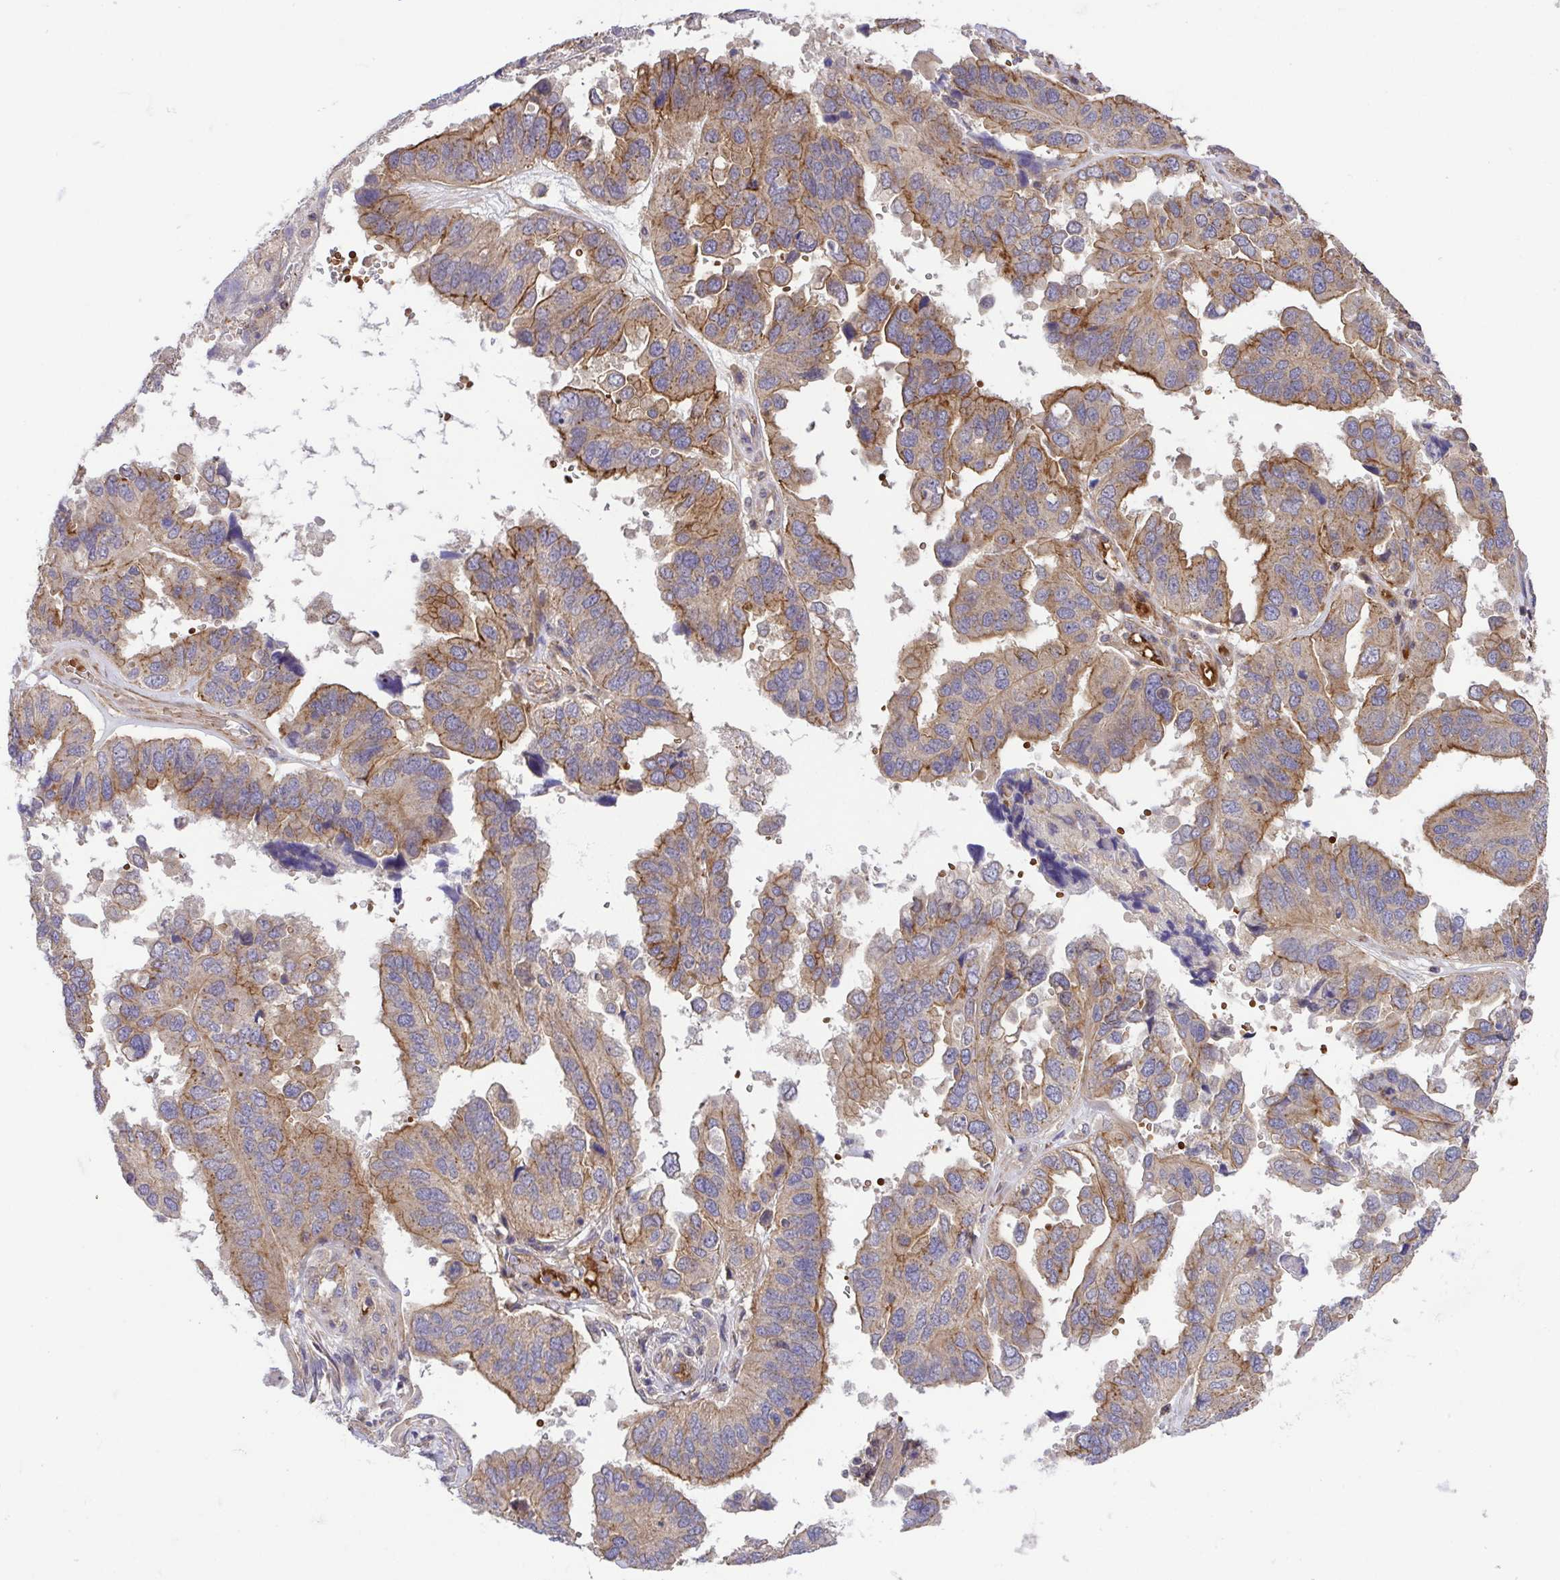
{"staining": {"intensity": "moderate", "quantity": "25%-75%", "location": "cytoplasmic/membranous"}, "tissue": "ovarian cancer", "cell_type": "Tumor cells", "image_type": "cancer", "snomed": [{"axis": "morphology", "description": "Cystadenocarcinoma, serous, NOS"}, {"axis": "topography", "description": "Ovary"}], "caption": "This is a photomicrograph of immunohistochemistry staining of ovarian serous cystadenocarcinoma, which shows moderate expression in the cytoplasmic/membranous of tumor cells.", "gene": "IDE", "patient": {"sex": "female", "age": 79}}